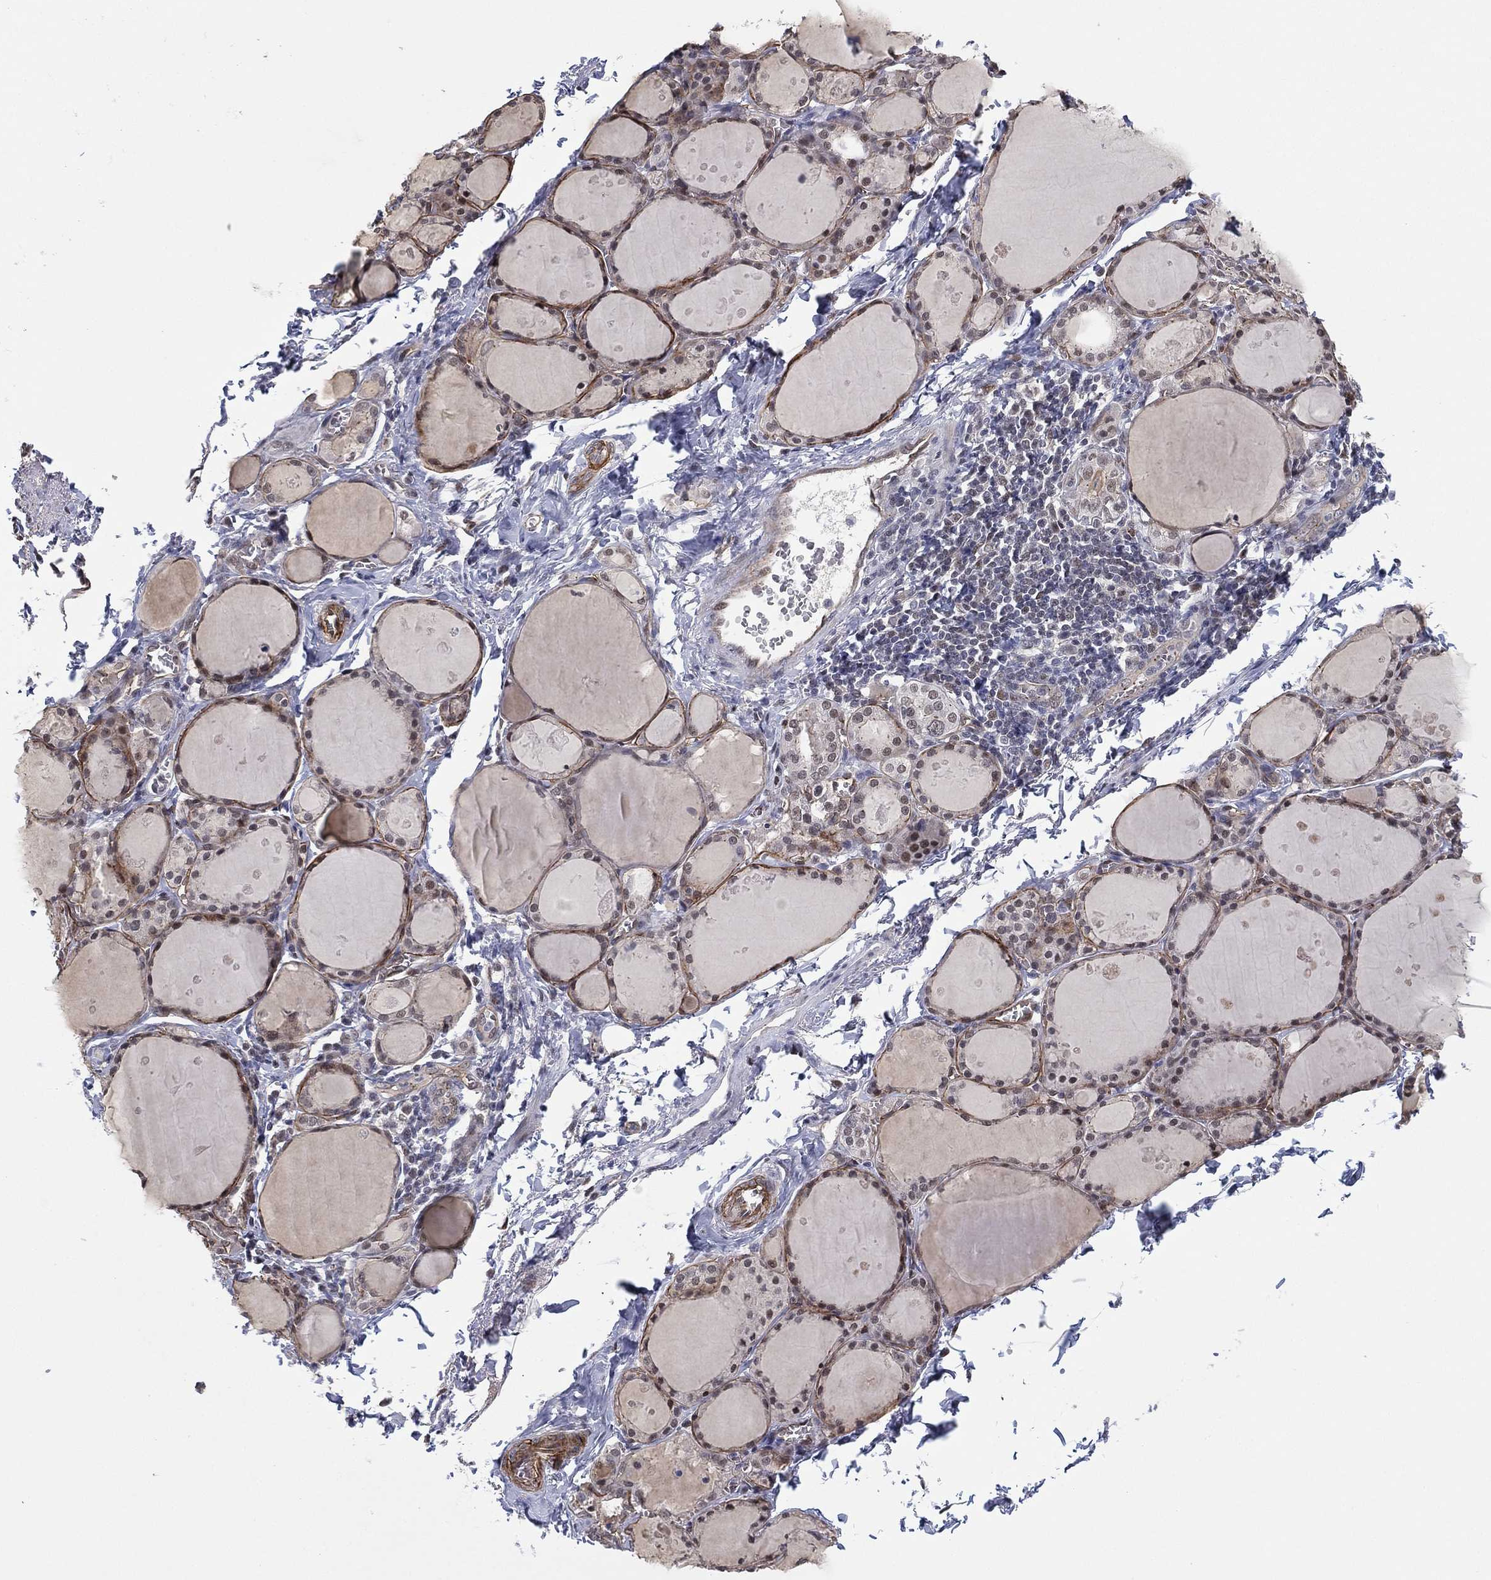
{"staining": {"intensity": "strong", "quantity": "<25%", "location": "cytoplasmic/membranous"}, "tissue": "thyroid gland", "cell_type": "Glandular cells", "image_type": "normal", "snomed": [{"axis": "morphology", "description": "Normal tissue, NOS"}, {"axis": "topography", "description": "Thyroid gland"}], "caption": "Protein staining of normal thyroid gland displays strong cytoplasmic/membranous positivity in approximately <25% of glandular cells.", "gene": "GSE1", "patient": {"sex": "male", "age": 68}}